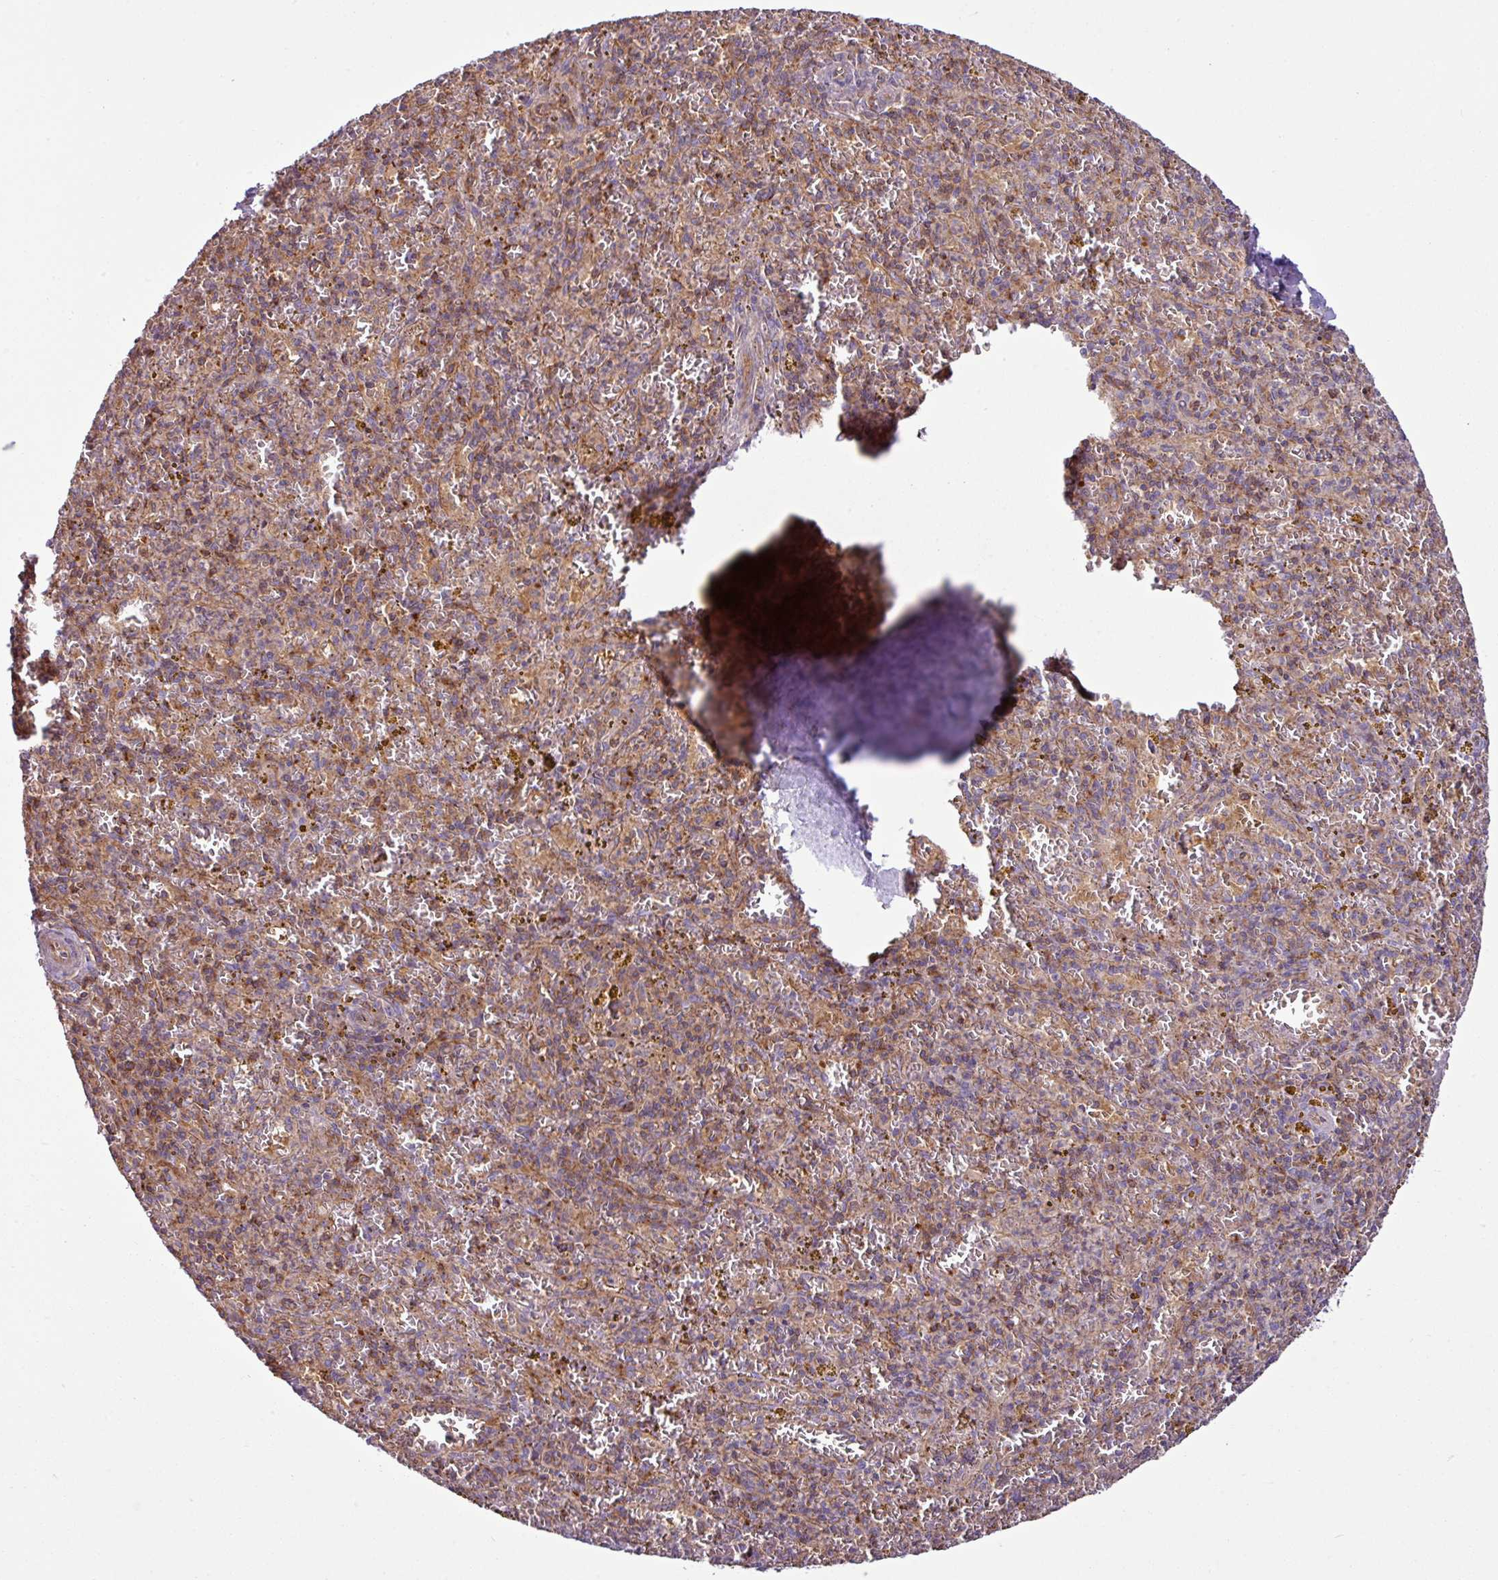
{"staining": {"intensity": "weak", "quantity": "25%-75%", "location": "cytoplasmic/membranous"}, "tissue": "spleen", "cell_type": "Cells in red pulp", "image_type": "normal", "snomed": [{"axis": "morphology", "description": "Normal tissue, NOS"}, {"axis": "topography", "description": "Spleen"}], "caption": "Protein analysis of unremarkable spleen exhibits weak cytoplasmic/membranous expression in approximately 25%-75% of cells in red pulp.", "gene": "ZNF106", "patient": {"sex": "male", "age": 57}}